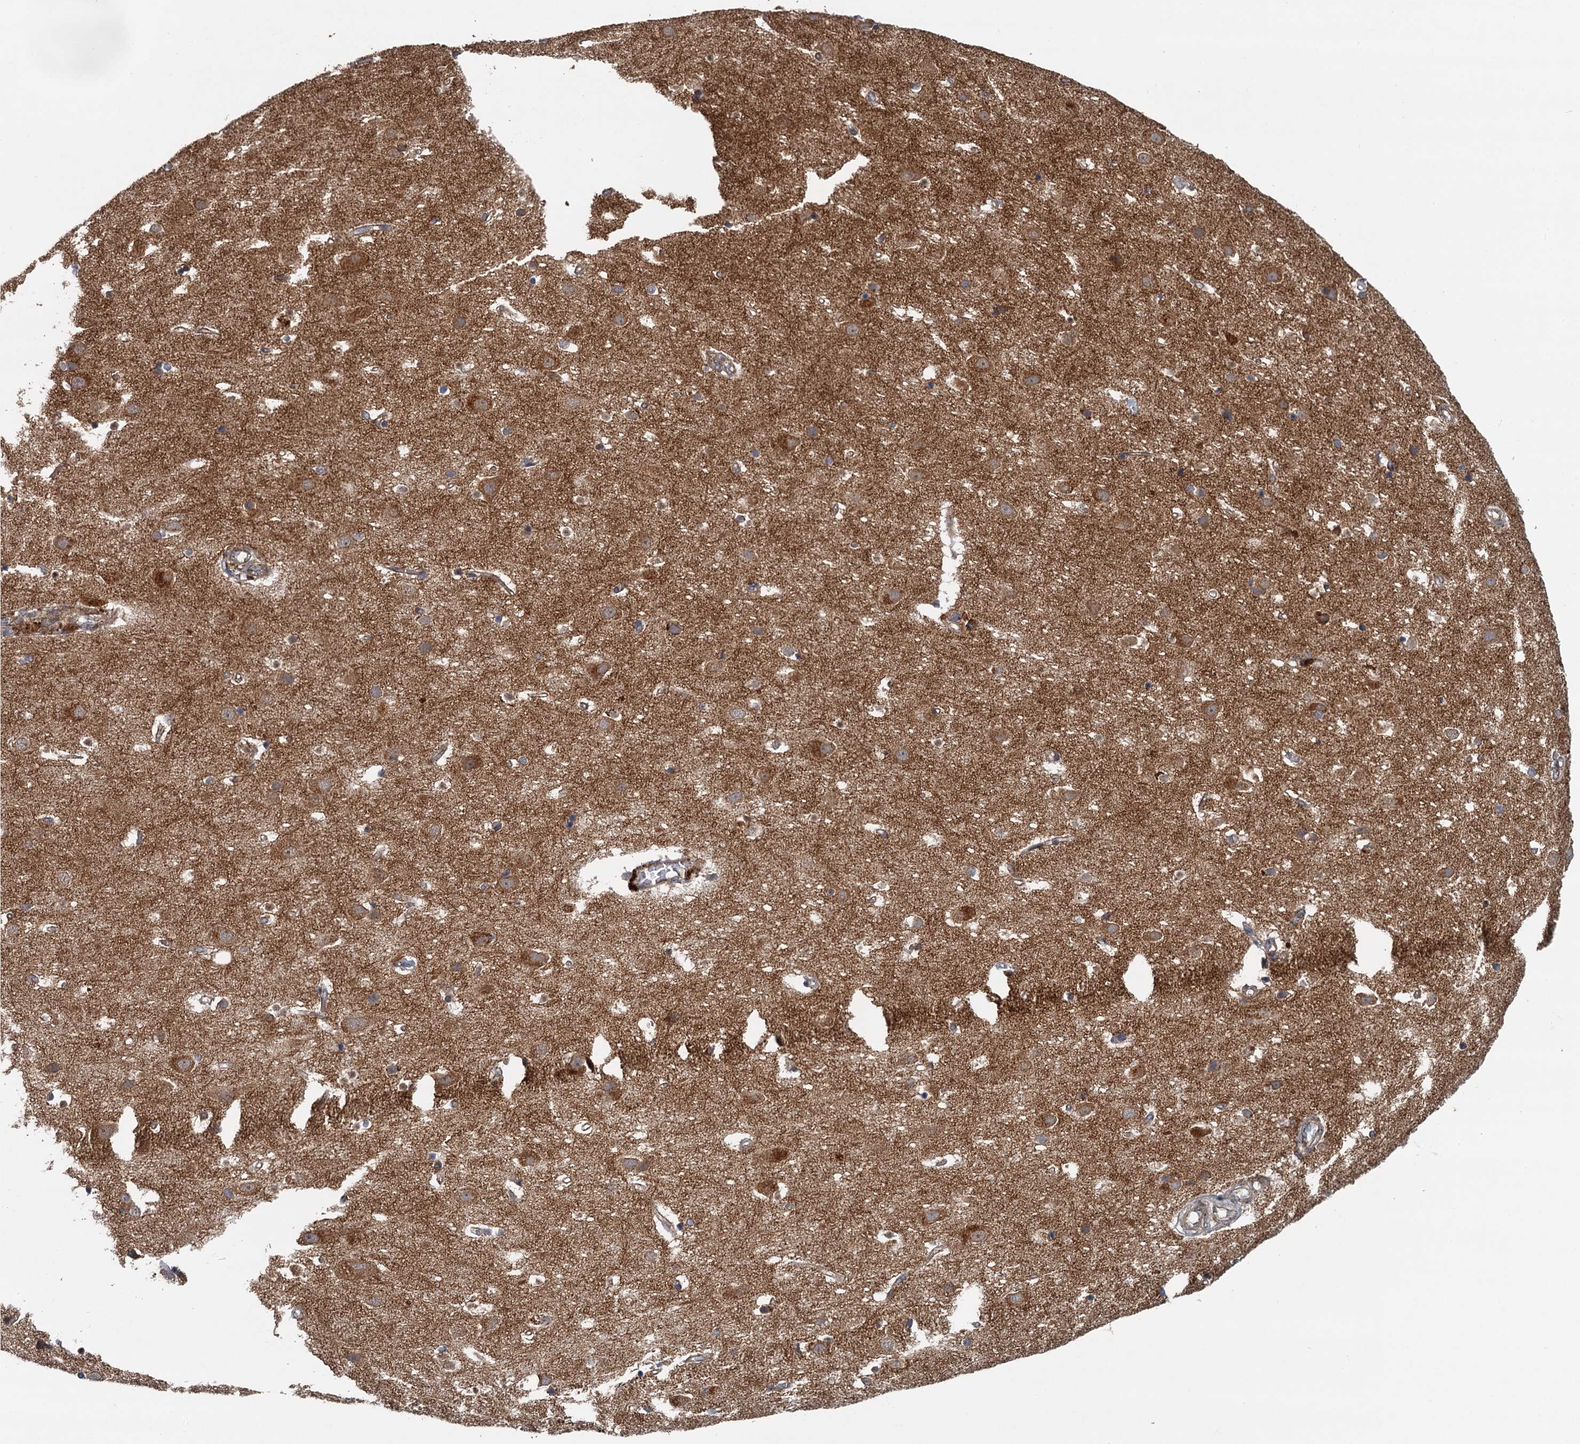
{"staining": {"intensity": "moderate", "quantity": ">75%", "location": "cytoplasmic/membranous"}, "tissue": "cerebral cortex", "cell_type": "Endothelial cells", "image_type": "normal", "snomed": [{"axis": "morphology", "description": "Normal tissue, NOS"}, {"axis": "topography", "description": "Cerebral cortex"}], "caption": "A brown stain labels moderate cytoplasmic/membranous positivity of a protein in endothelial cells of normal cerebral cortex.", "gene": "LRRK2", "patient": {"sex": "male", "age": 54}}